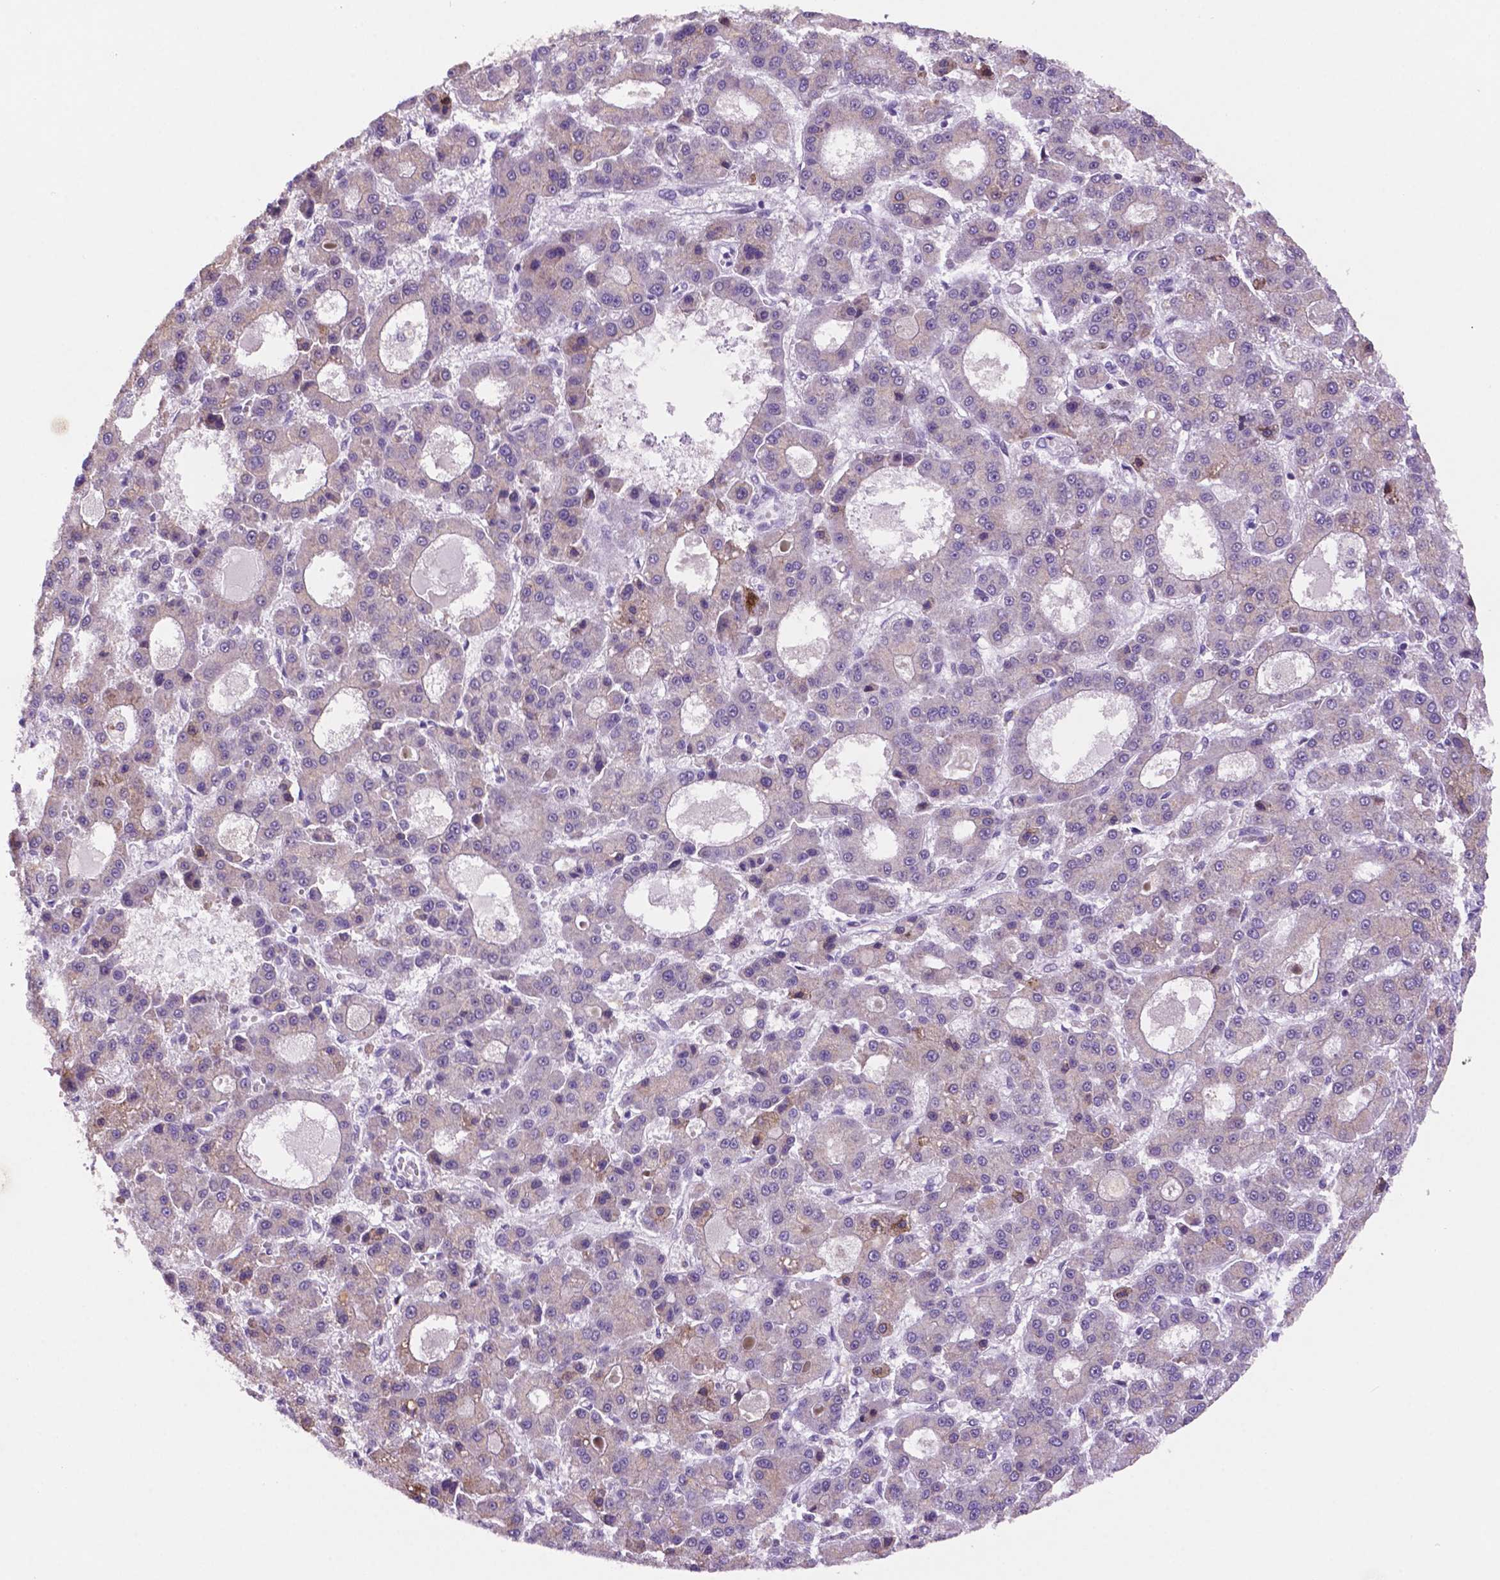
{"staining": {"intensity": "weak", "quantity": "<25%", "location": "cytoplasmic/membranous"}, "tissue": "liver cancer", "cell_type": "Tumor cells", "image_type": "cancer", "snomed": [{"axis": "morphology", "description": "Carcinoma, Hepatocellular, NOS"}, {"axis": "topography", "description": "Liver"}], "caption": "This is a micrograph of IHC staining of hepatocellular carcinoma (liver), which shows no staining in tumor cells.", "gene": "NCOR1", "patient": {"sex": "male", "age": 70}}